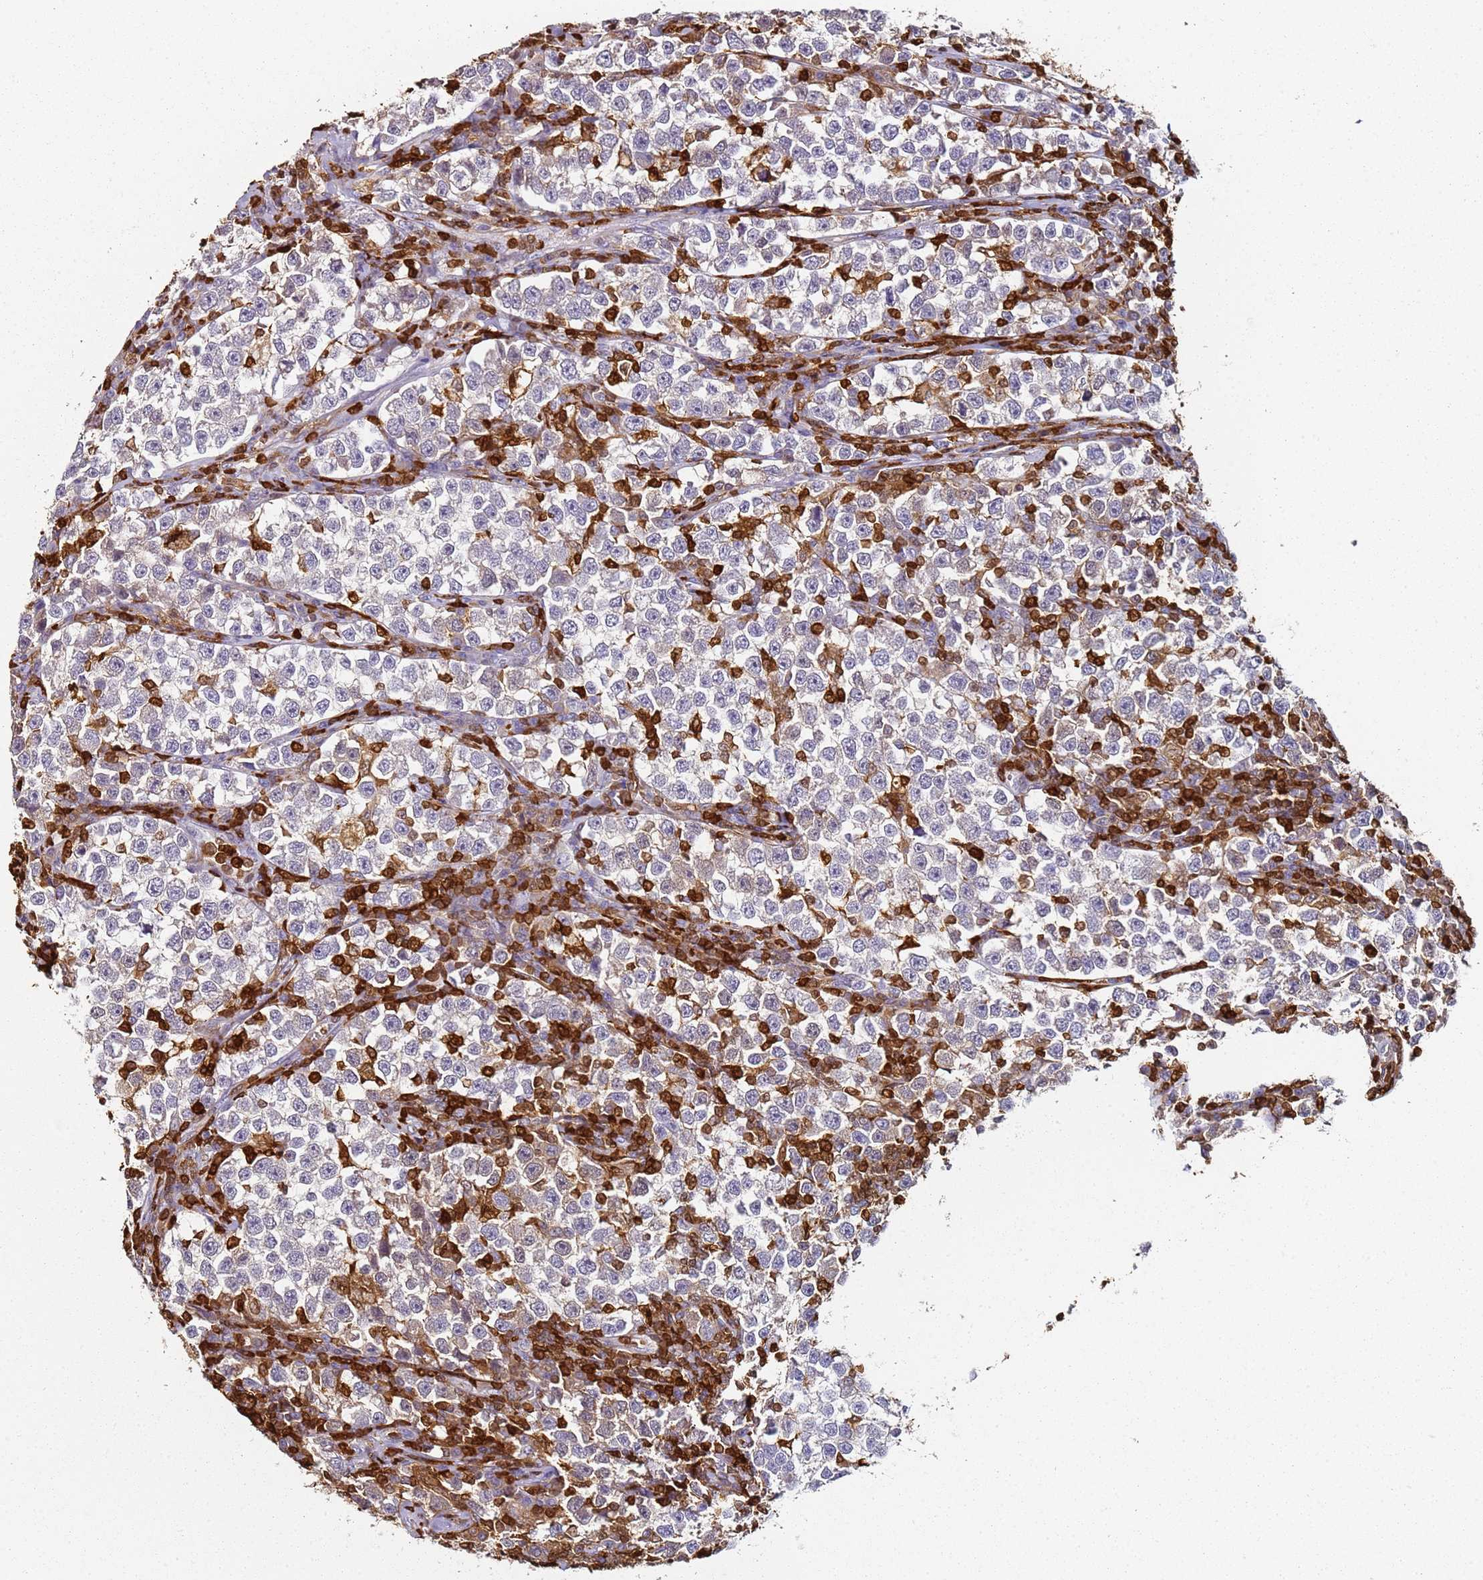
{"staining": {"intensity": "negative", "quantity": "none", "location": "none"}, "tissue": "testis cancer", "cell_type": "Tumor cells", "image_type": "cancer", "snomed": [{"axis": "morphology", "description": "Normal tissue, NOS"}, {"axis": "morphology", "description": "Seminoma, NOS"}, {"axis": "topography", "description": "Testis"}], "caption": "Immunohistochemistry (IHC) of human testis seminoma exhibits no positivity in tumor cells. (DAB (3,3'-diaminobenzidine) immunohistochemistry, high magnification).", "gene": "S100A4", "patient": {"sex": "male", "age": 43}}